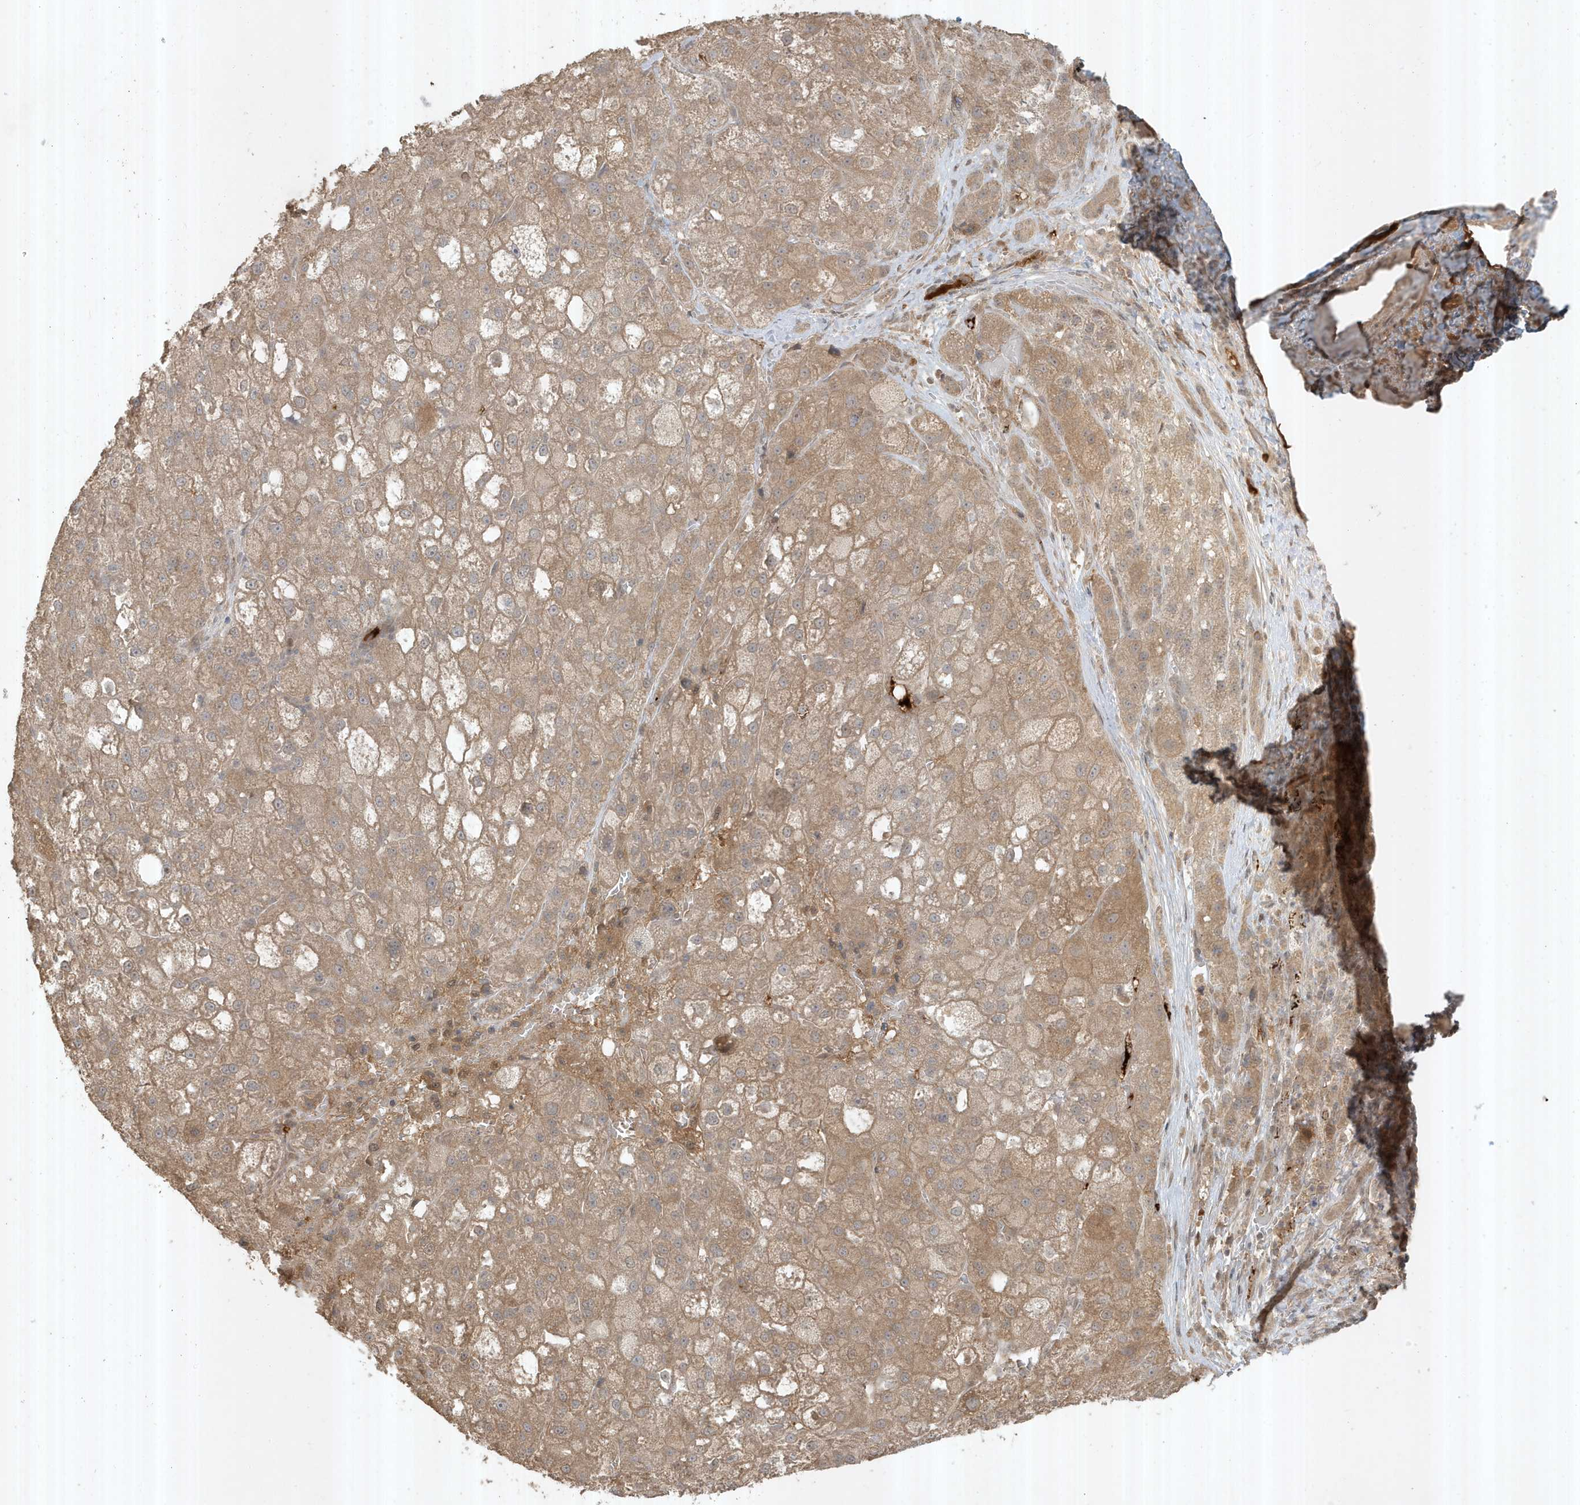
{"staining": {"intensity": "moderate", "quantity": ">75%", "location": "cytoplasmic/membranous"}, "tissue": "liver cancer", "cell_type": "Tumor cells", "image_type": "cancer", "snomed": [{"axis": "morphology", "description": "Carcinoma, Hepatocellular, NOS"}, {"axis": "topography", "description": "Liver"}], "caption": "Human hepatocellular carcinoma (liver) stained for a protein (brown) displays moderate cytoplasmic/membranous positive staining in about >75% of tumor cells.", "gene": "ABCB9", "patient": {"sex": "male", "age": 57}}